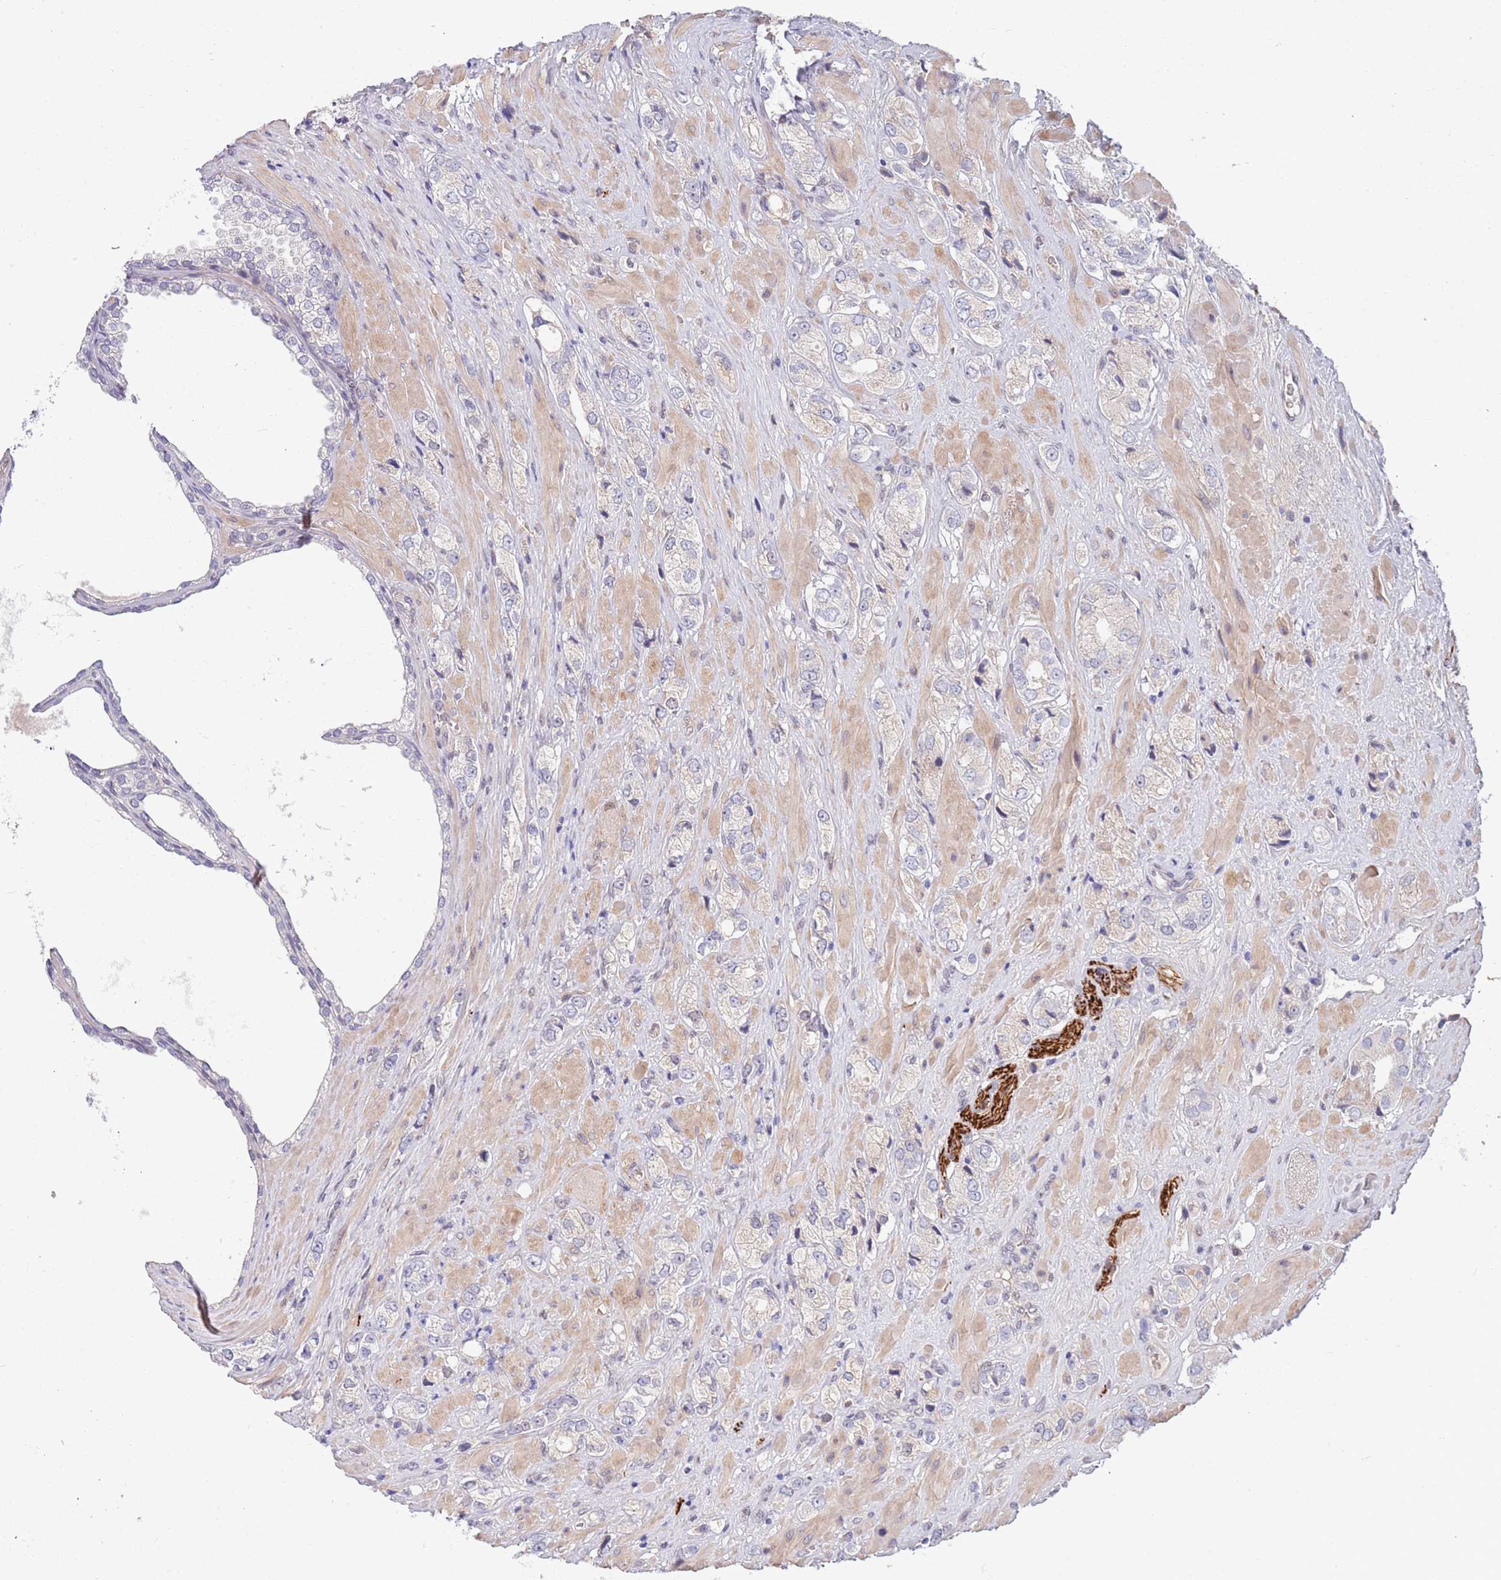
{"staining": {"intensity": "negative", "quantity": "none", "location": "none"}, "tissue": "prostate cancer", "cell_type": "Tumor cells", "image_type": "cancer", "snomed": [{"axis": "morphology", "description": "Adenocarcinoma, High grade"}, {"axis": "topography", "description": "Prostate and seminal vesicle, NOS"}], "caption": "Photomicrograph shows no significant protein positivity in tumor cells of adenocarcinoma (high-grade) (prostate). The staining was performed using DAB (3,3'-diaminobenzidine) to visualize the protein expression in brown, while the nuclei were stained in blue with hematoxylin (Magnification: 20x).", "gene": "NLRP6", "patient": {"sex": "male", "age": 64}}